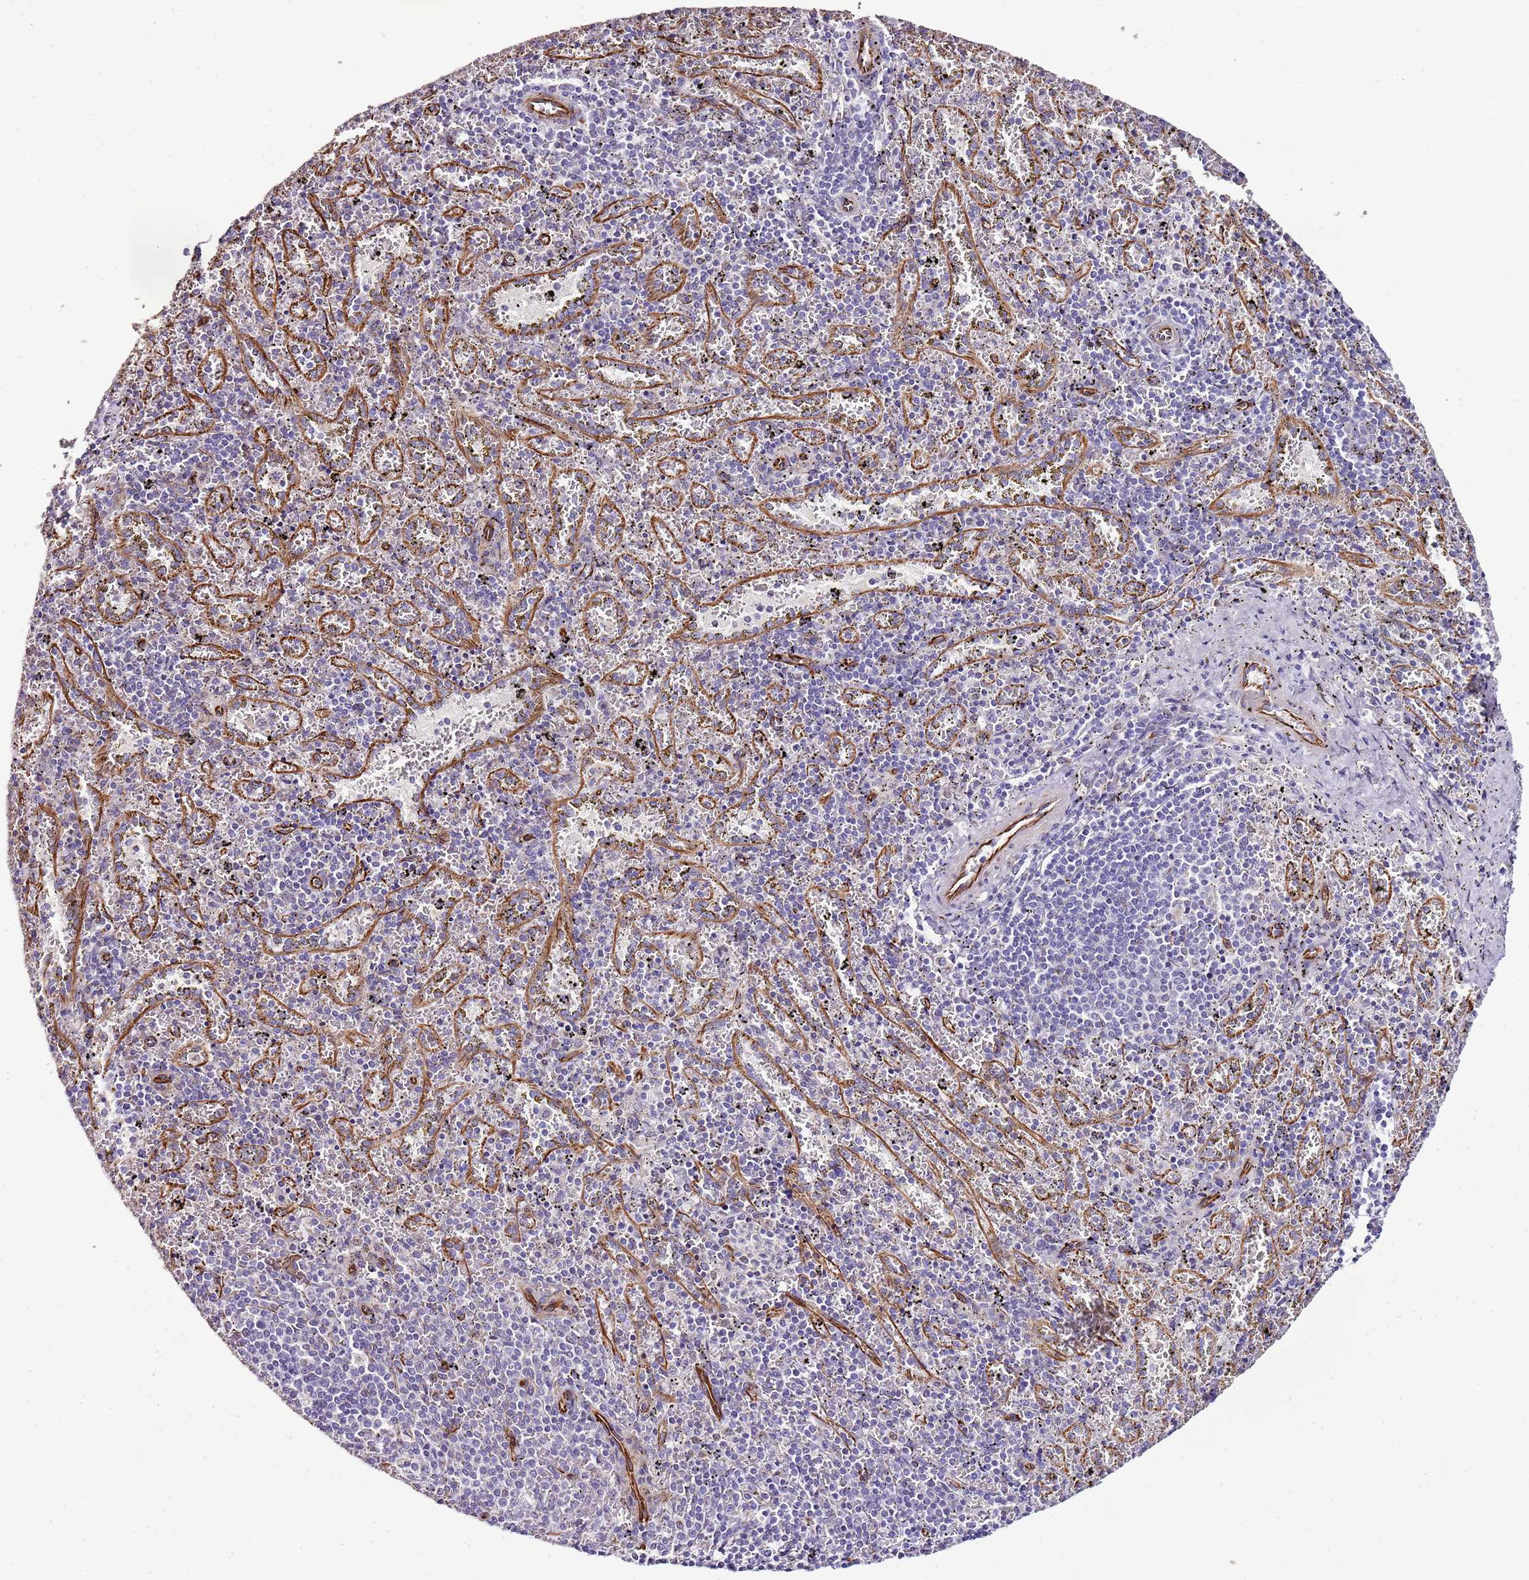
{"staining": {"intensity": "negative", "quantity": "none", "location": "none"}, "tissue": "spleen", "cell_type": "Cells in red pulp", "image_type": "normal", "snomed": [{"axis": "morphology", "description": "Normal tissue, NOS"}, {"axis": "topography", "description": "Spleen"}], "caption": "Immunohistochemistry (IHC) micrograph of unremarkable spleen stained for a protein (brown), which demonstrates no staining in cells in red pulp.", "gene": "ZNF786", "patient": {"sex": "male", "age": 11}}